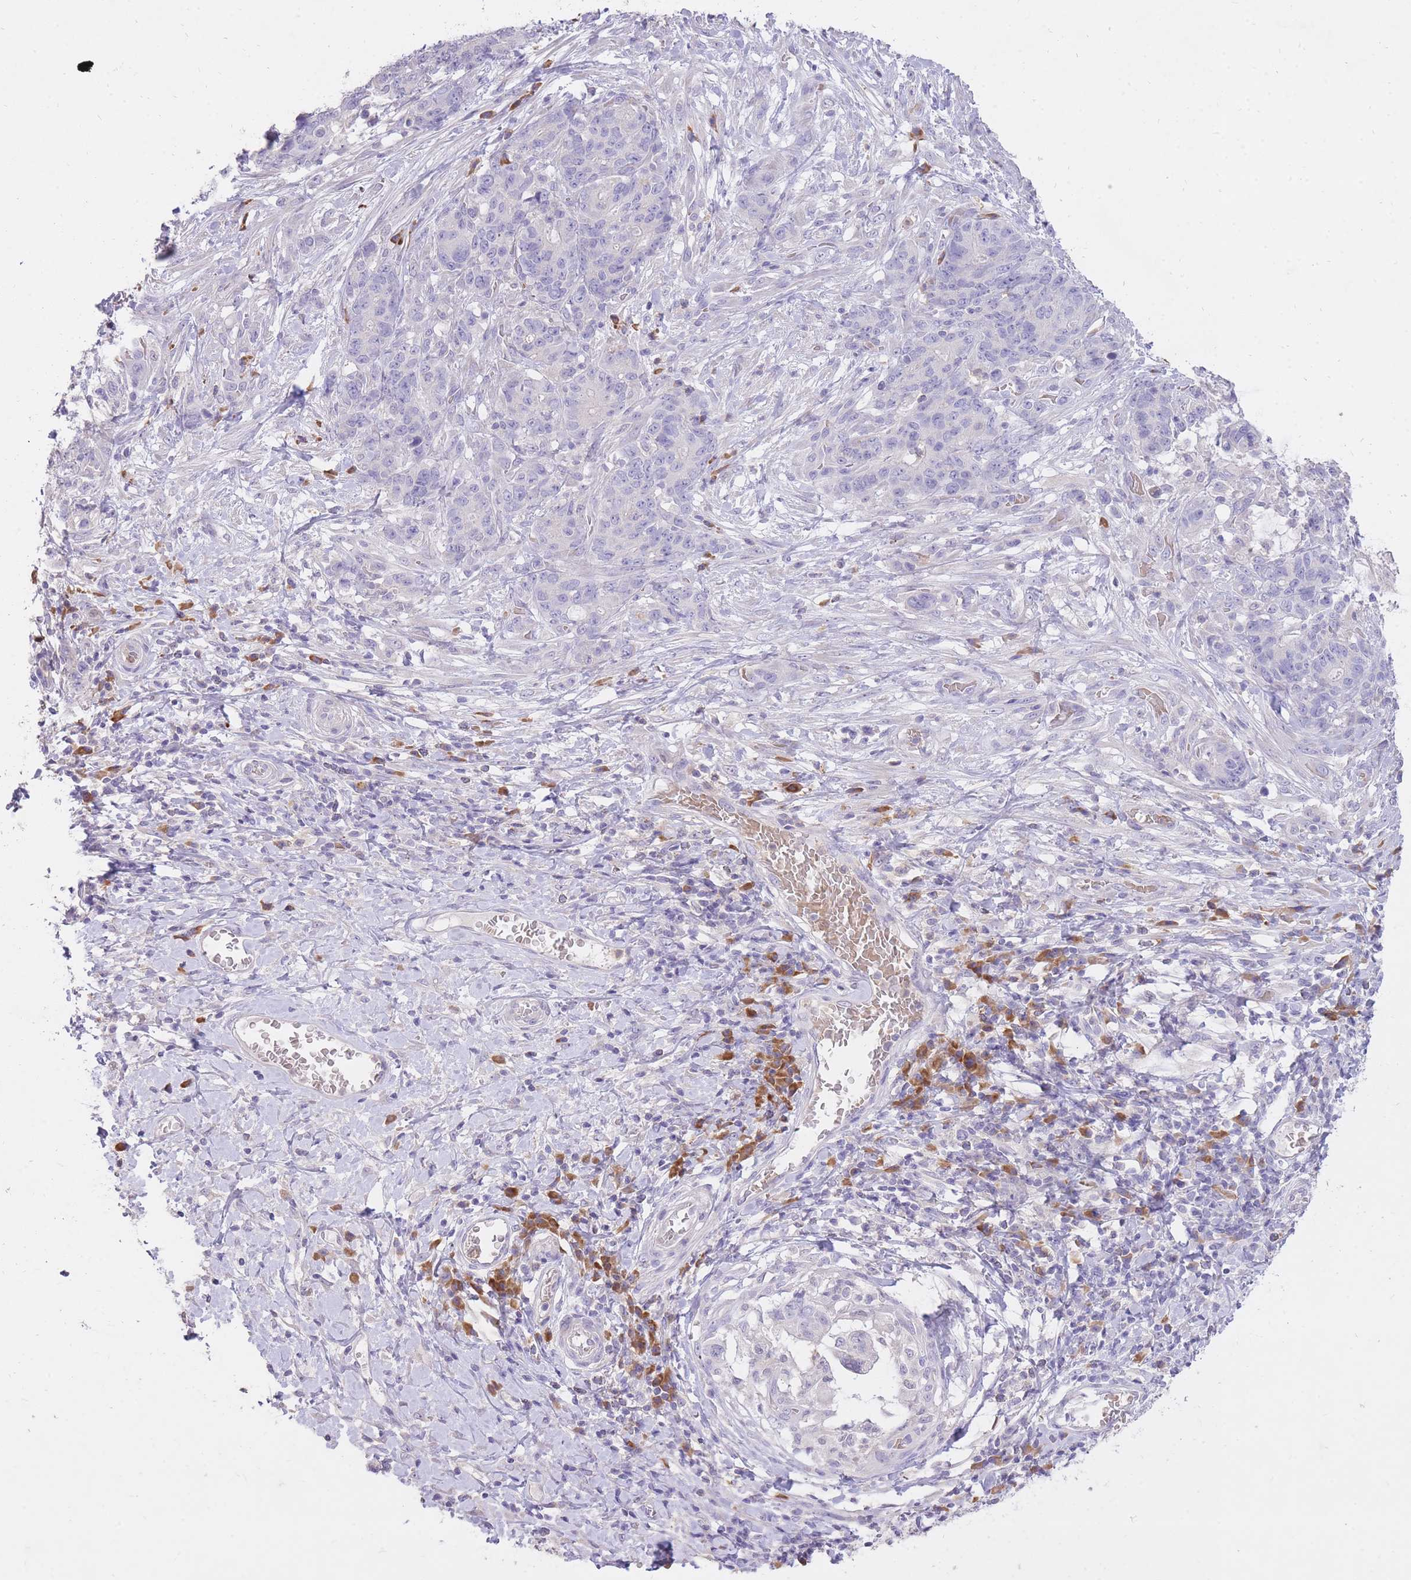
{"staining": {"intensity": "negative", "quantity": "none", "location": "none"}, "tissue": "stomach cancer", "cell_type": "Tumor cells", "image_type": "cancer", "snomed": [{"axis": "morphology", "description": "Normal tissue, NOS"}, {"axis": "morphology", "description": "Adenocarcinoma, NOS"}, {"axis": "topography", "description": "Stomach"}], "caption": "Immunohistochemistry histopathology image of neoplastic tissue: human stomach adenocarcinoma stained with DAB (3,3'-diaminobenzidine) shows no significant protein staining in tumor cells.", "gene": "FRG2C", "patient": {"sex": "female", "age": 64}}